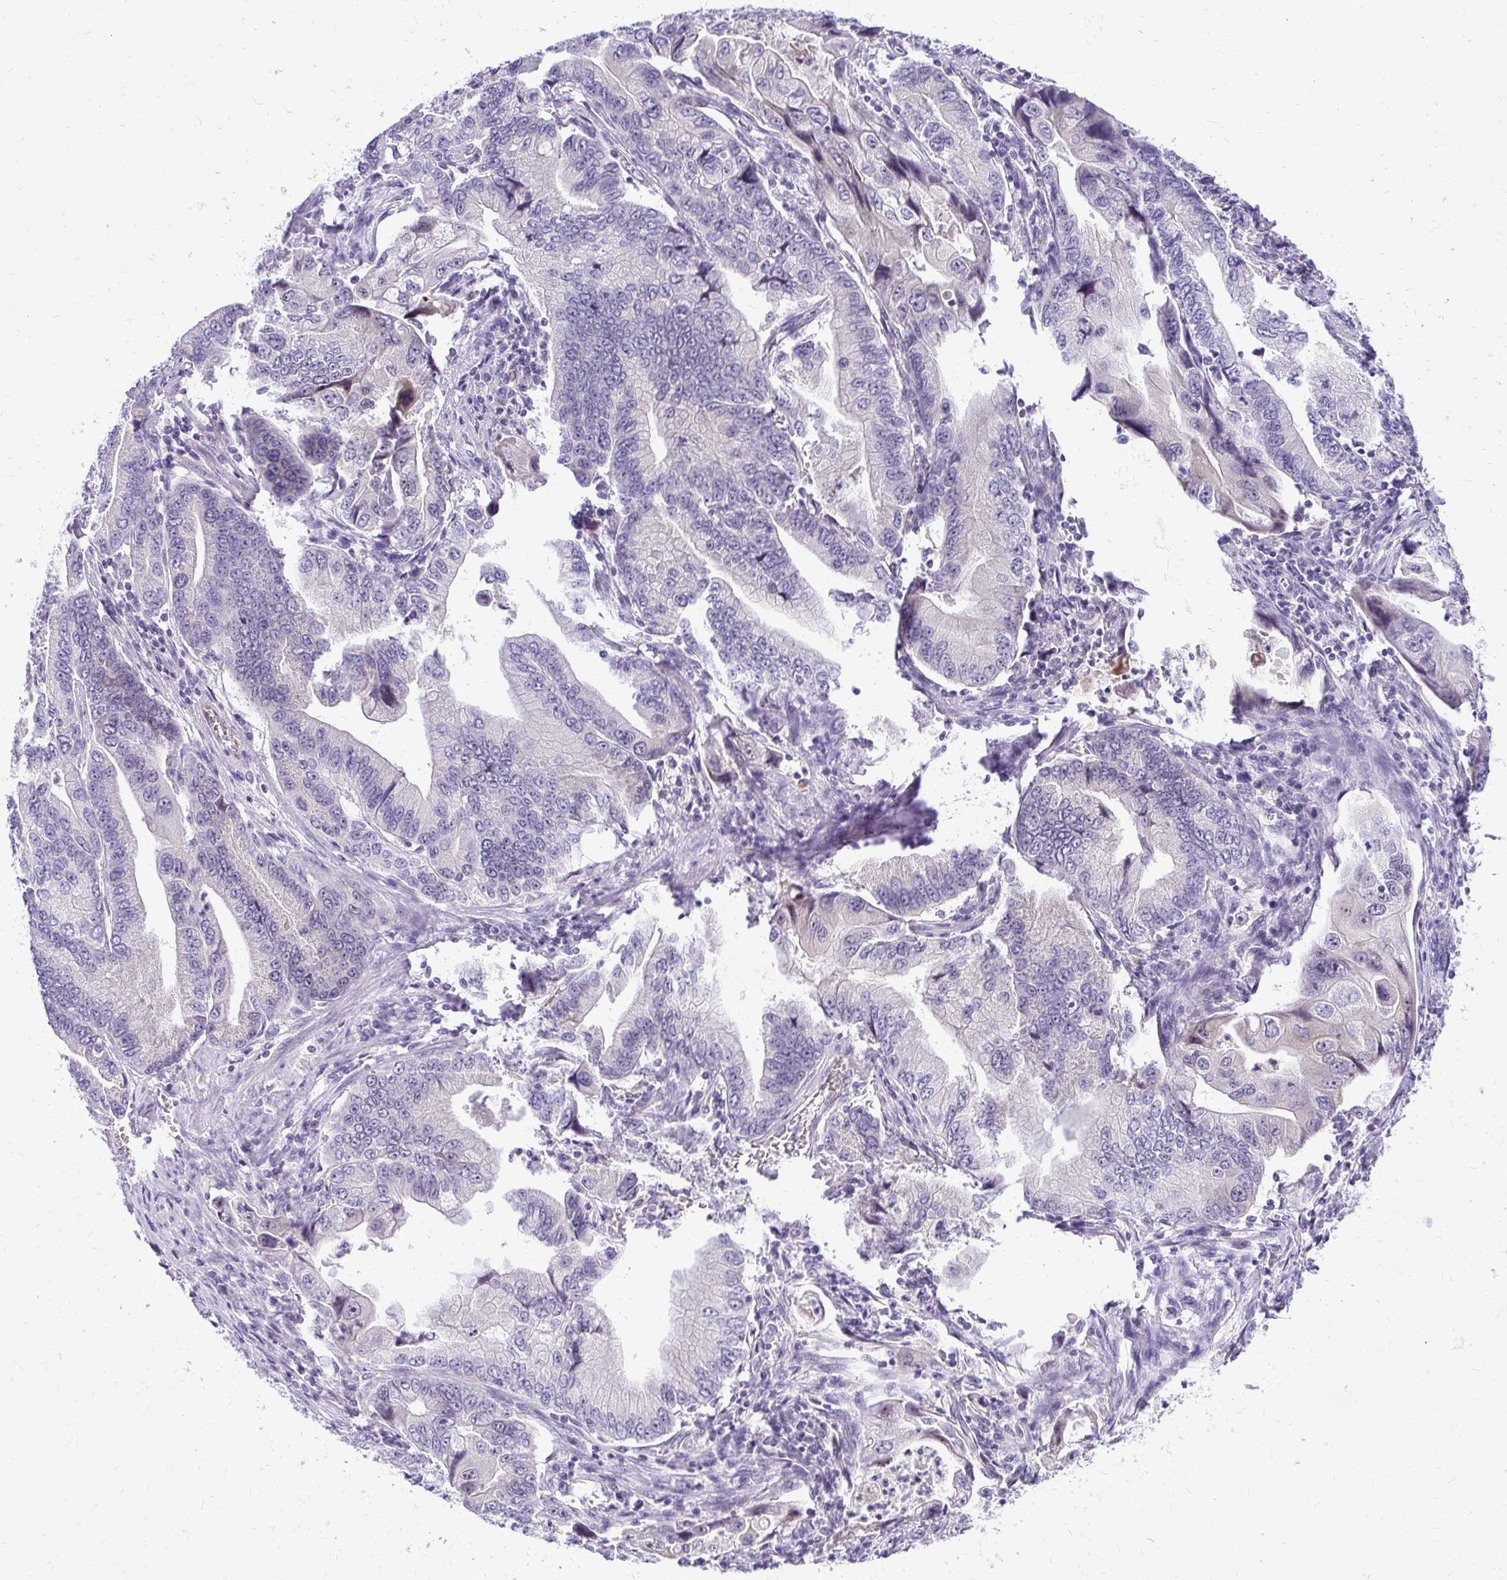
{"staining": {"intensity": "negative", "quantity": "none", "location": "none"}, "tissue": "stomach cancer", "cell_type": "Tumor cells", "image_type": "cancer", "snomed": [{"axis": "morphology", "description": "Adenocarcinoma, NOS"}, {"axis": "topography", "description": "Pancreas"}, {"axis": "topography", "description": "Stomach, upper"}], "caption": "This histopathology image is of adenocarcinoma (stomach) stained with immunohistochemistry (IHC) to label a protein in brown with the nuclei are counter-stained blue. There is no positivity in tumor cells.", "gene": "NIFK", "patient": {"sex": "male", "age": 77}}